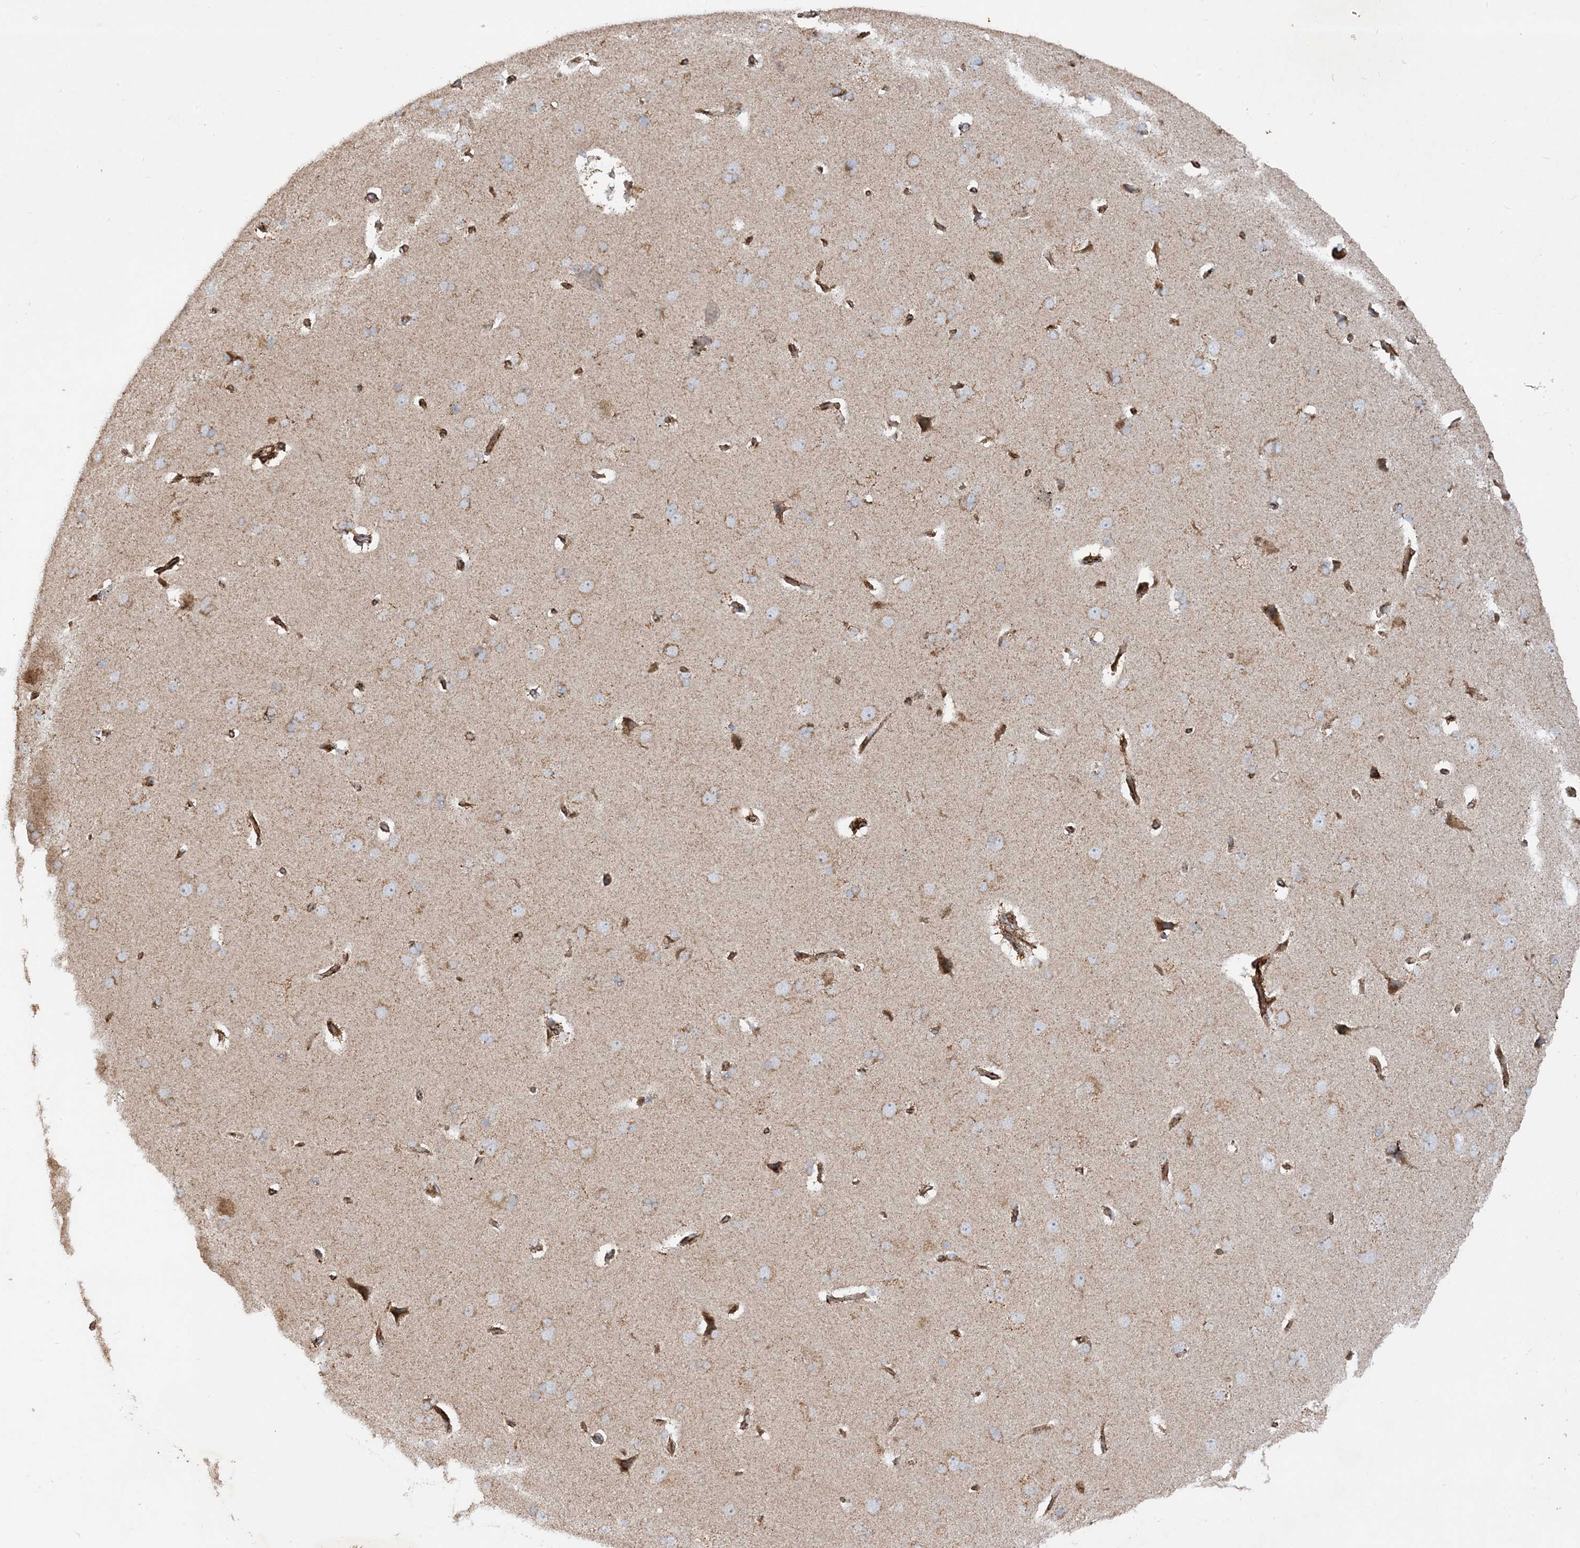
{"staining": {"intensity": "moderate", "quantity": ">75%", "location": "cytoplasmic/membranous"}, "tissue": "cerebral cortex", "cell_type": "Endothelial cells", "image_type": "normal", "snomed": [{"axis": "morphology", "description": "Normal tissue, NOS"}, {"axis": "topography", "description": "Cerebral cortex"}], "caption": "Immunohistochemistry (IHC) (DAB) staining of benign human cerebral cortex demonstrates moderate cytoplasmic/membranous protein positivity in approximately >75% of endothelial cells. (IHC, brightfield microscopy, high magnification).", "gene": "NDUFAF3", "patient": {"sex": "male", "age": 62}}